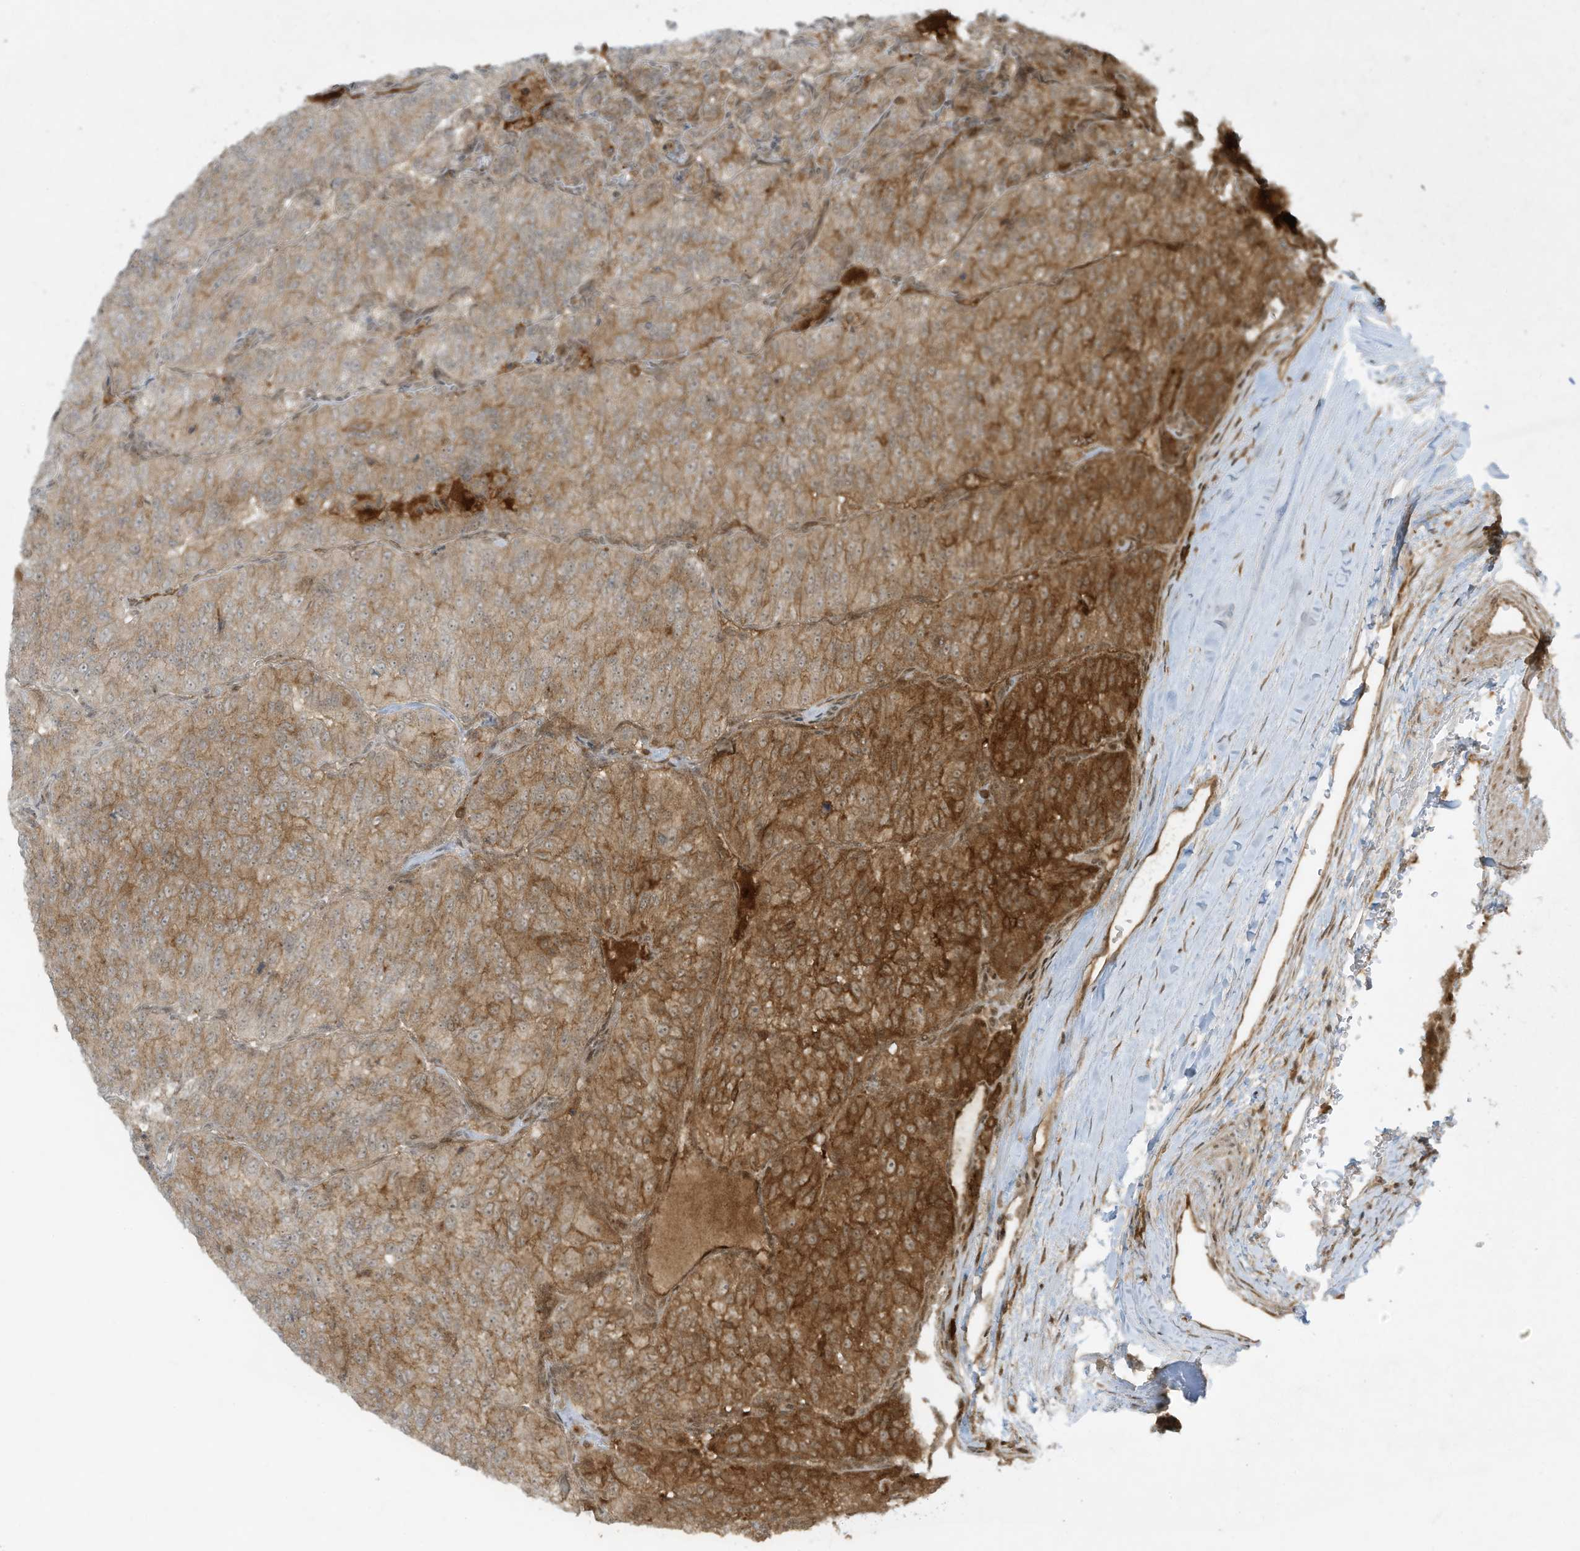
{"staining": {"intensity": "strong", "quantity": "<25%", "location": "cytoplasmic/membranous"}, "tissue": "renal cancer", "cell_type": "Tumor cells", "image_type": "cancer", "snomed": [{"axis": "morphology", "description": "Adenocarcinoma, NOS"}, {"axis": "topography", "description": "Kidney"}], "caption": "Renal cancer (adenocarcinoma) tissue reveals strong cytoplasmic/membranous staining in about <25% of tumor cells, visualized by immunohistochemistry. (brown staining indicates protein expression, while blue staining denotes nuclei).", "gene": "CERT1", "patient": {"sex": "female", "age": 63}}